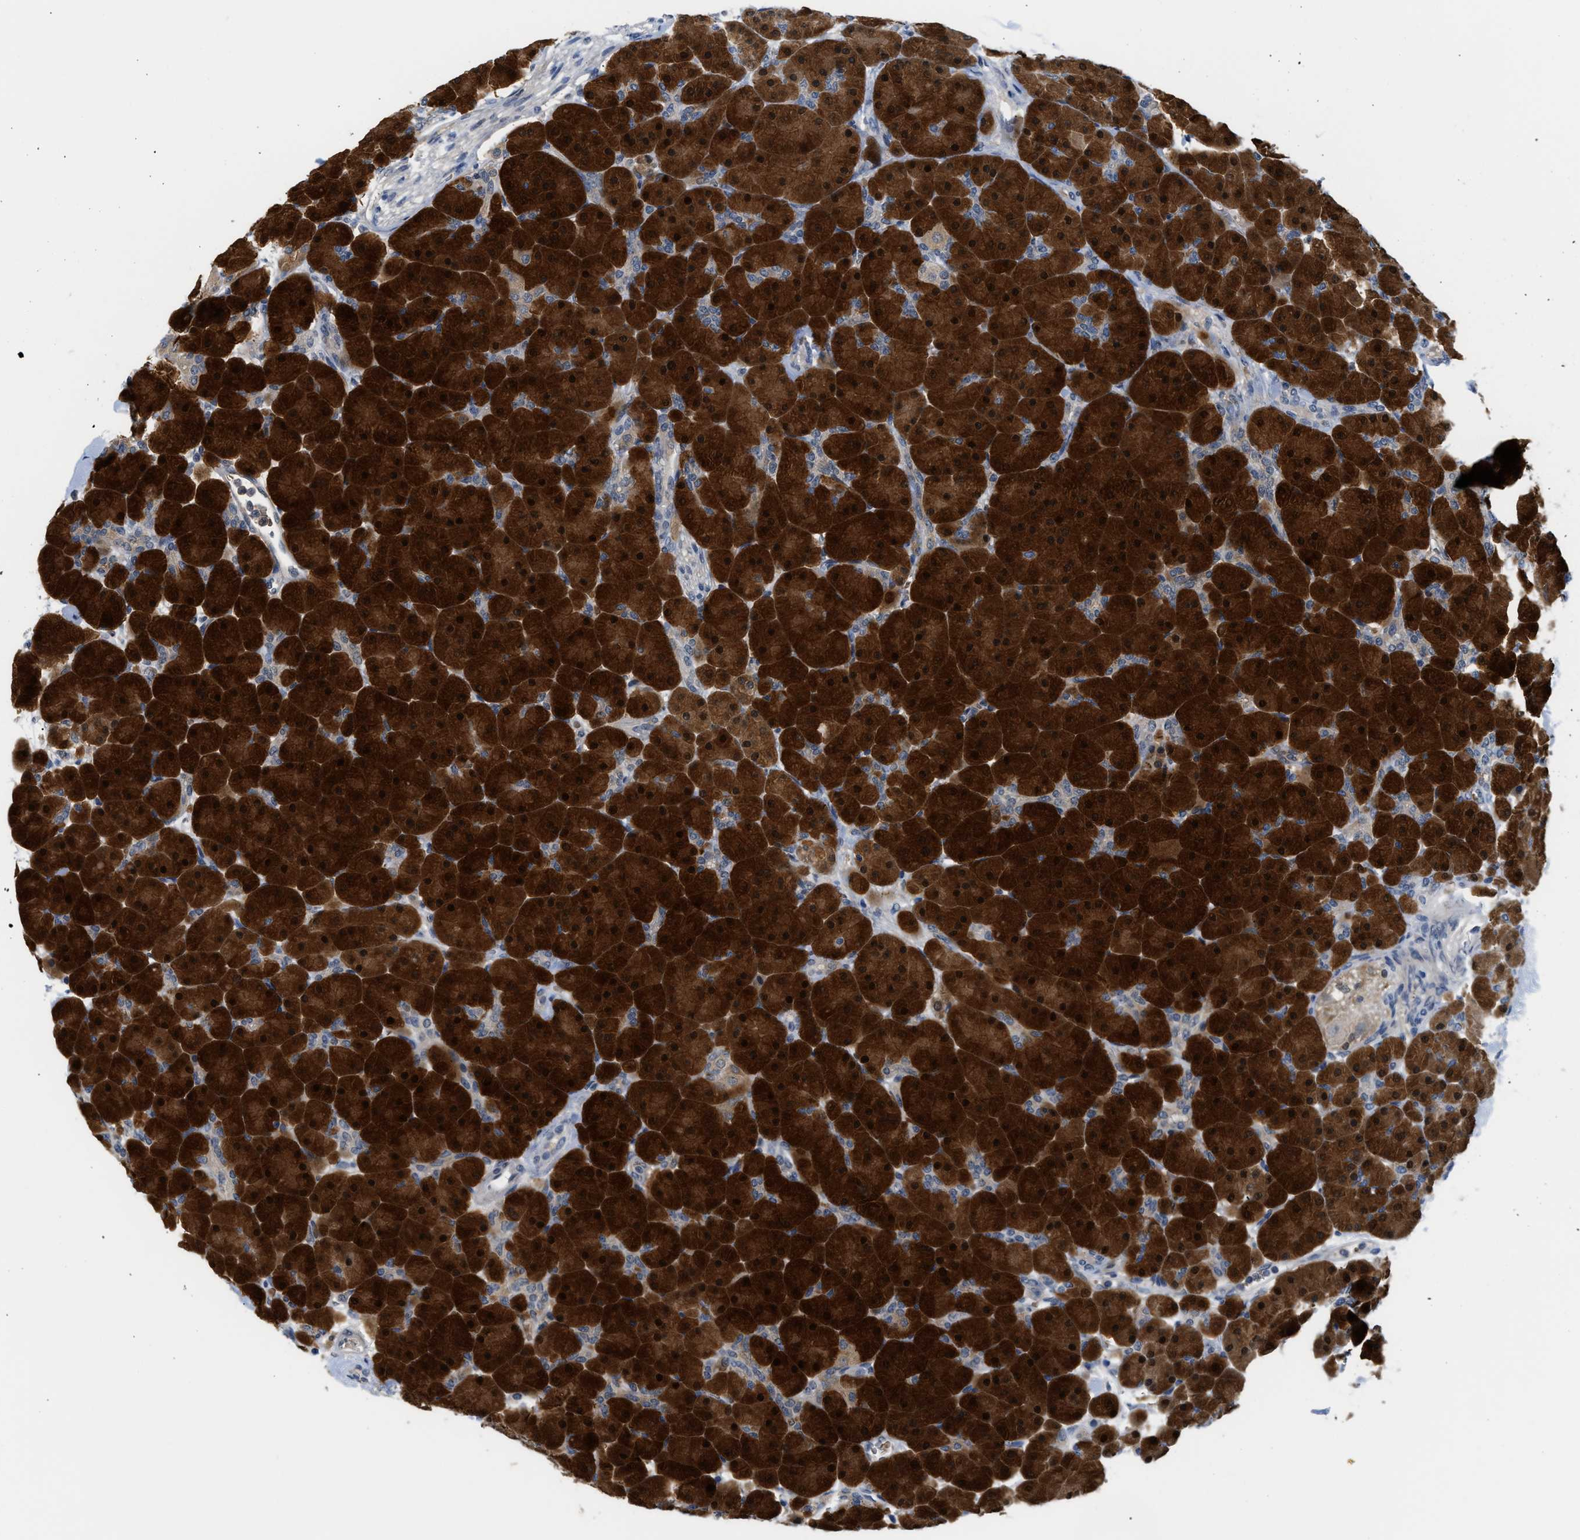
{"staining": {"intensity": "strong", "quantity": ">75%", "location": "cytoplasmic/membranous,nuclear"}, "tissue": "pancreas", "cell_type": "Exocrine glandular cells", "image_type": "normal", "snomed": [{"axis": "morphology", "description": "Normal tissue, NOS"}, {"axis": "topography", "description": "Pancreas"}], "caption": "A high-resolution photomicrograph shows IHC staining of benign pancreas, which shows strong cytoplasmic/membranous,nuclear expression in approximately >75% of exocrine glandular cells.", "gene": "PSAT1", "patient": {"sex": "male", "age": 66}}